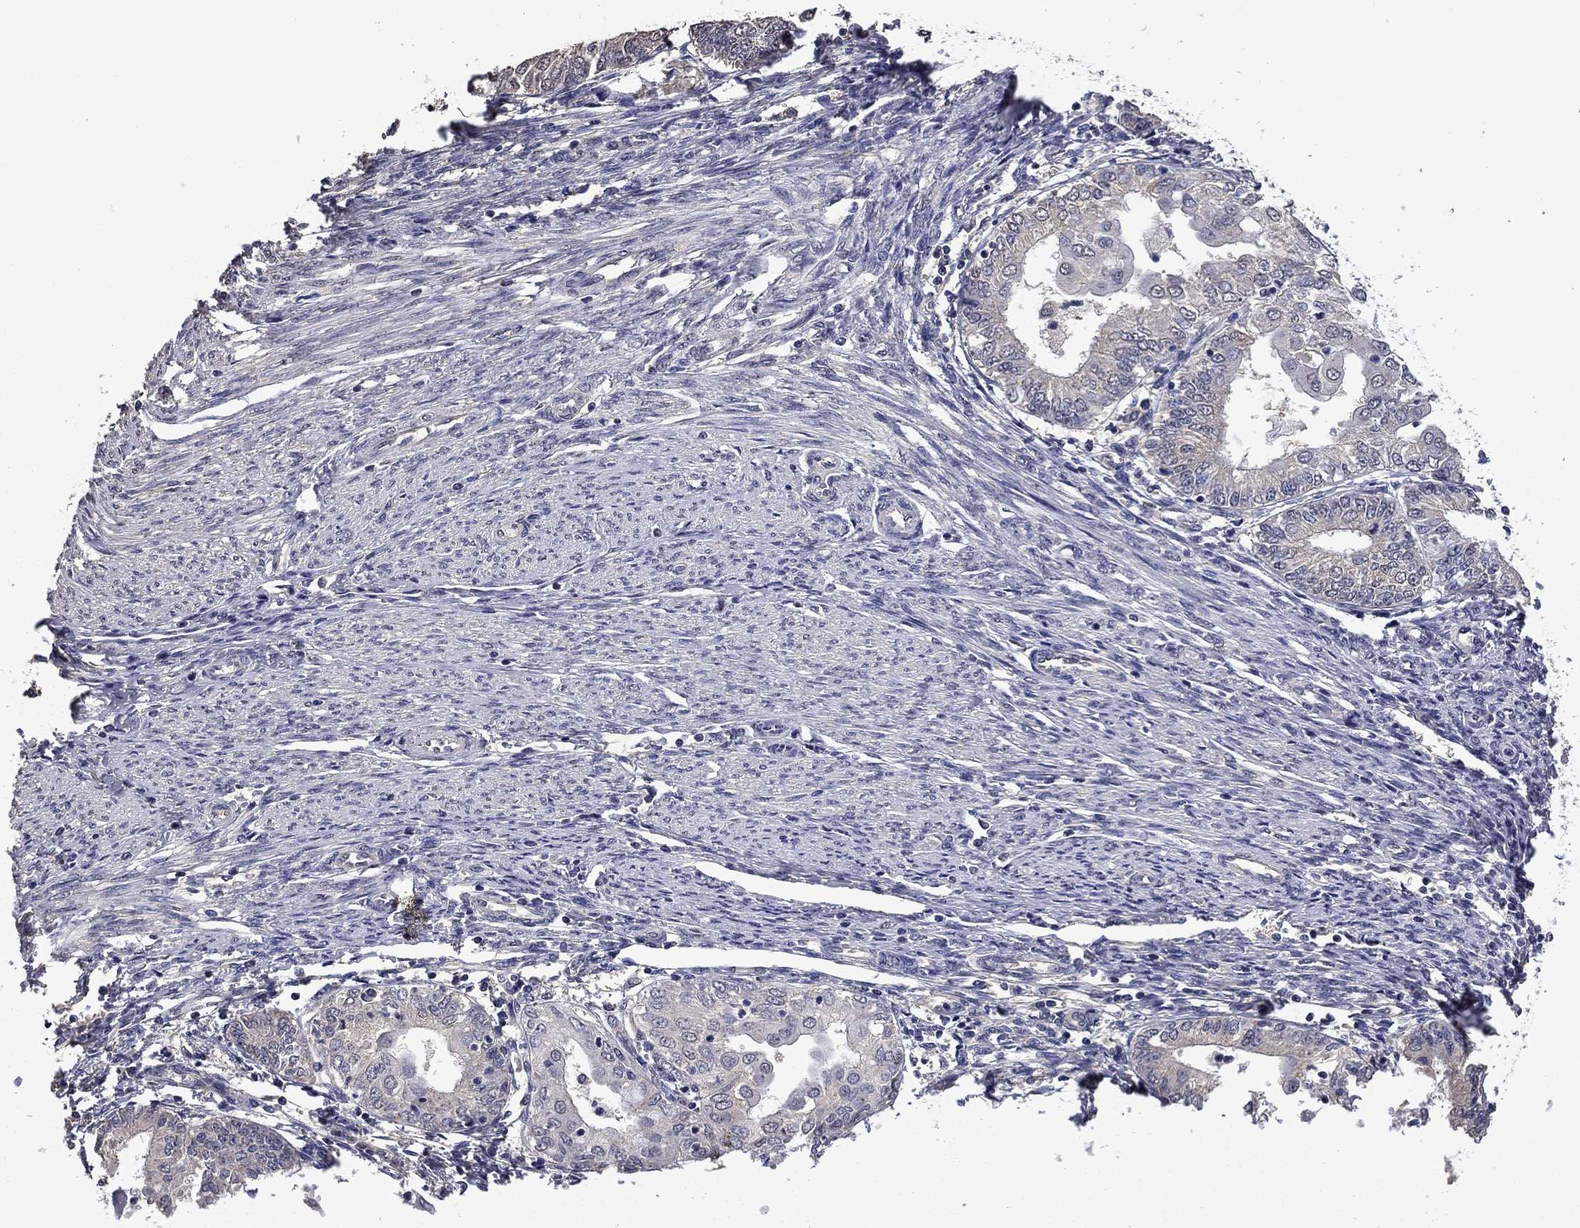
{"staining": {"intensity": "negative", "quantity": "none", "location": "none"}, "tissue": "endometrial cancer", "cell_type": "Tumor cells", "image_type": "cancer", "snomed": [{"axis": "morphology", "description": "Adenocarcinoma, NOS"}, {"axis": "topography", "description": "Endometrium"}], "caption": "Immunohistochemistry photomicrograph of neoplastic tissue: endometrial cancer stained with DAB (3,3'-diaminobenzidine) reveals no significant protein positivity in tumor cells.", "gene": "MFAP3L", "patient": {"sex": "female", "age": 68}}